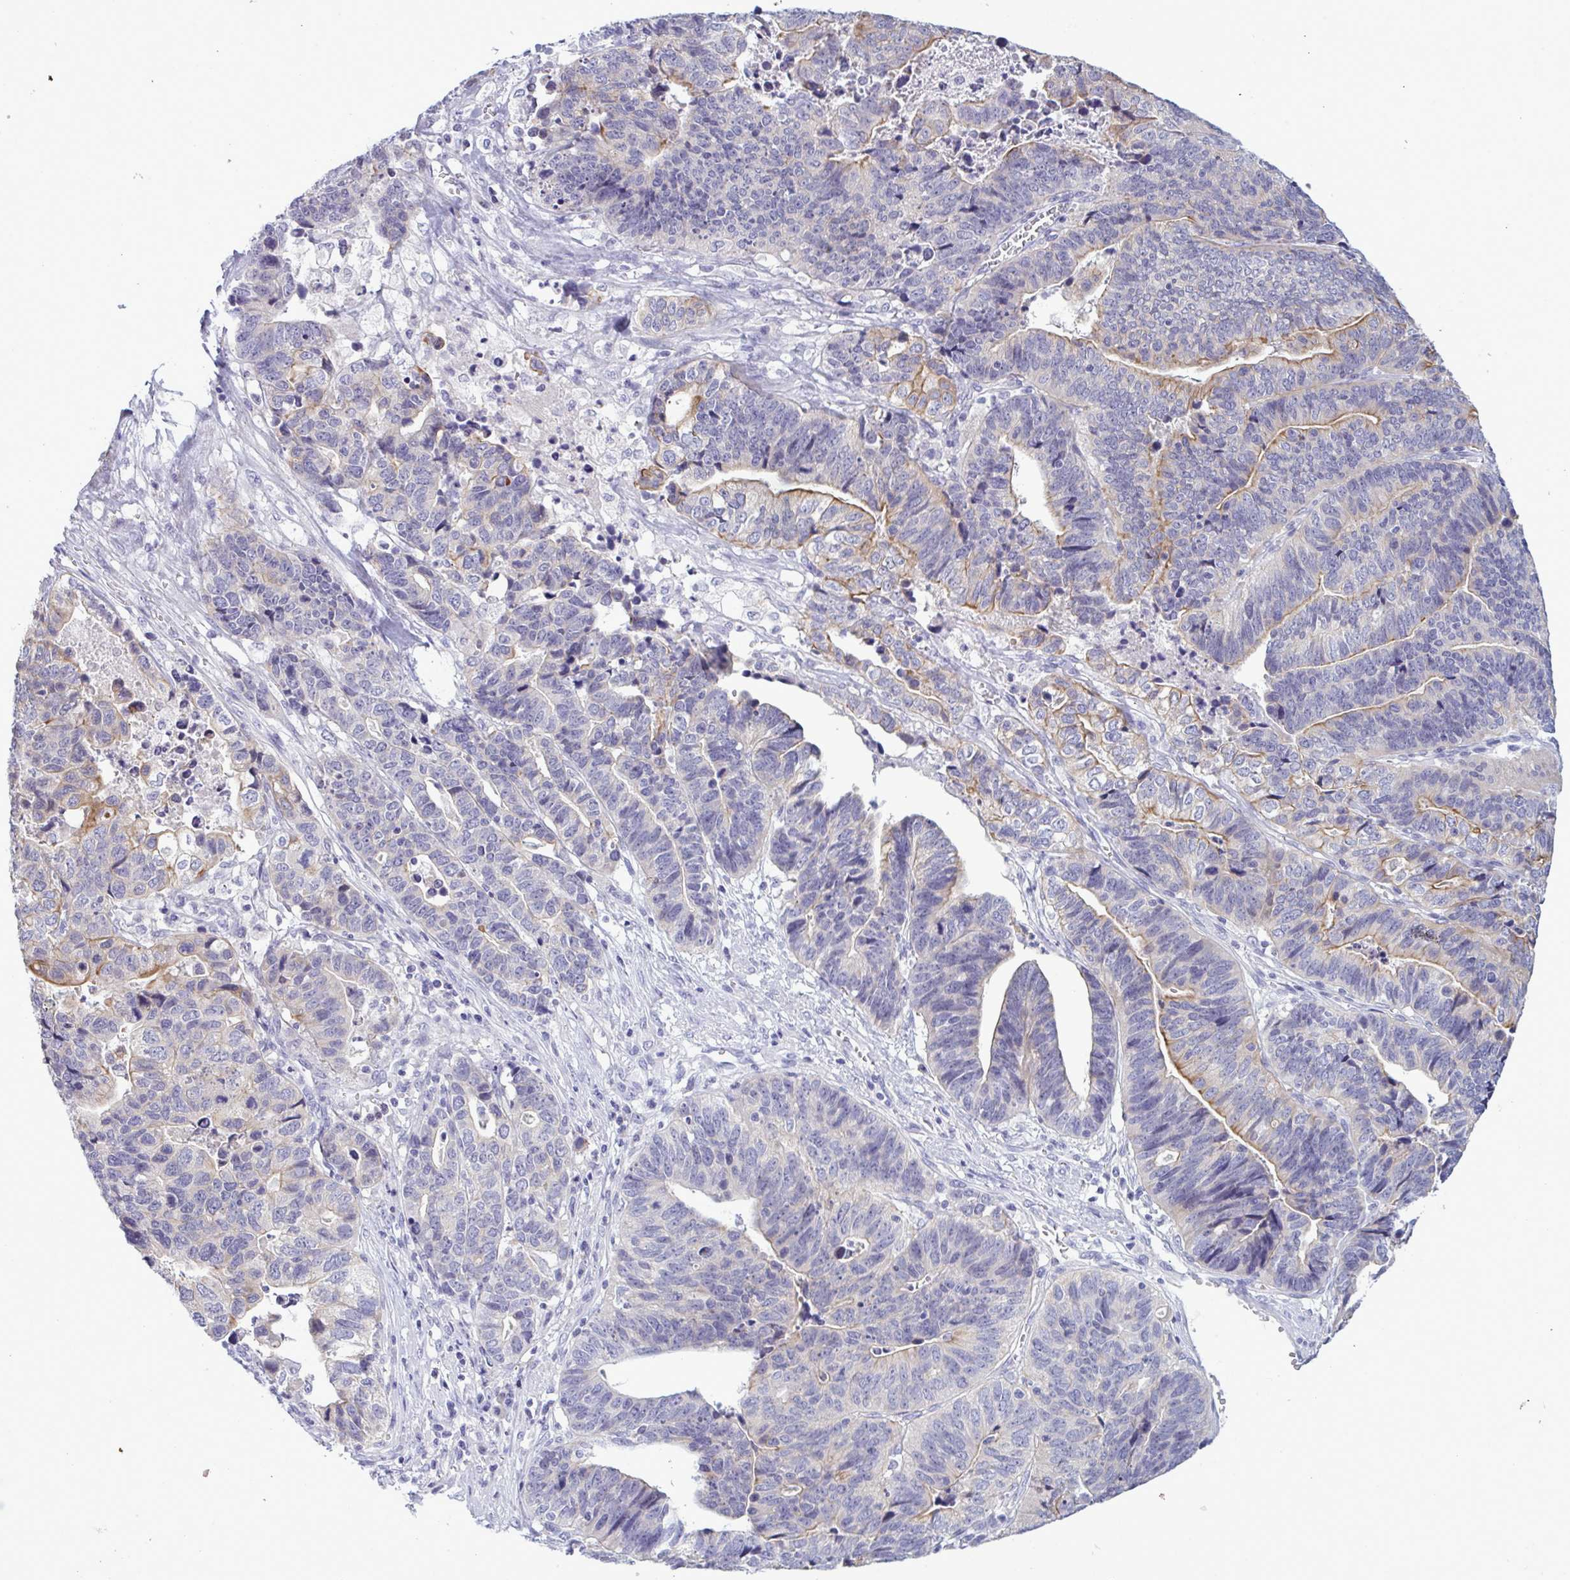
{"staining": {"intensity": "moderate", "quantity": "<25%", "location": "cytoplasmic/membranous"}, "tissue": "stomach cancer", "cell_type": "Tumor cells", "image_type": "cancer", "snomed": [{"axis": "morphology", "description": "Adenocarcinoma, NOS"}, {"axis": "topography", "description": "Stomach, upper"}], "caption": "This image demonstrates adenocarcinoma (stomach) stained with immunohistochemistry (IHC) to label a protein in brown. The cytoplasmic/membranous of tumor cells show moderate positivity for the protein. Nuclei are counter-stained blue.", "gene": "TENT5D", "patient": {"sex": "female", "age": 67}}